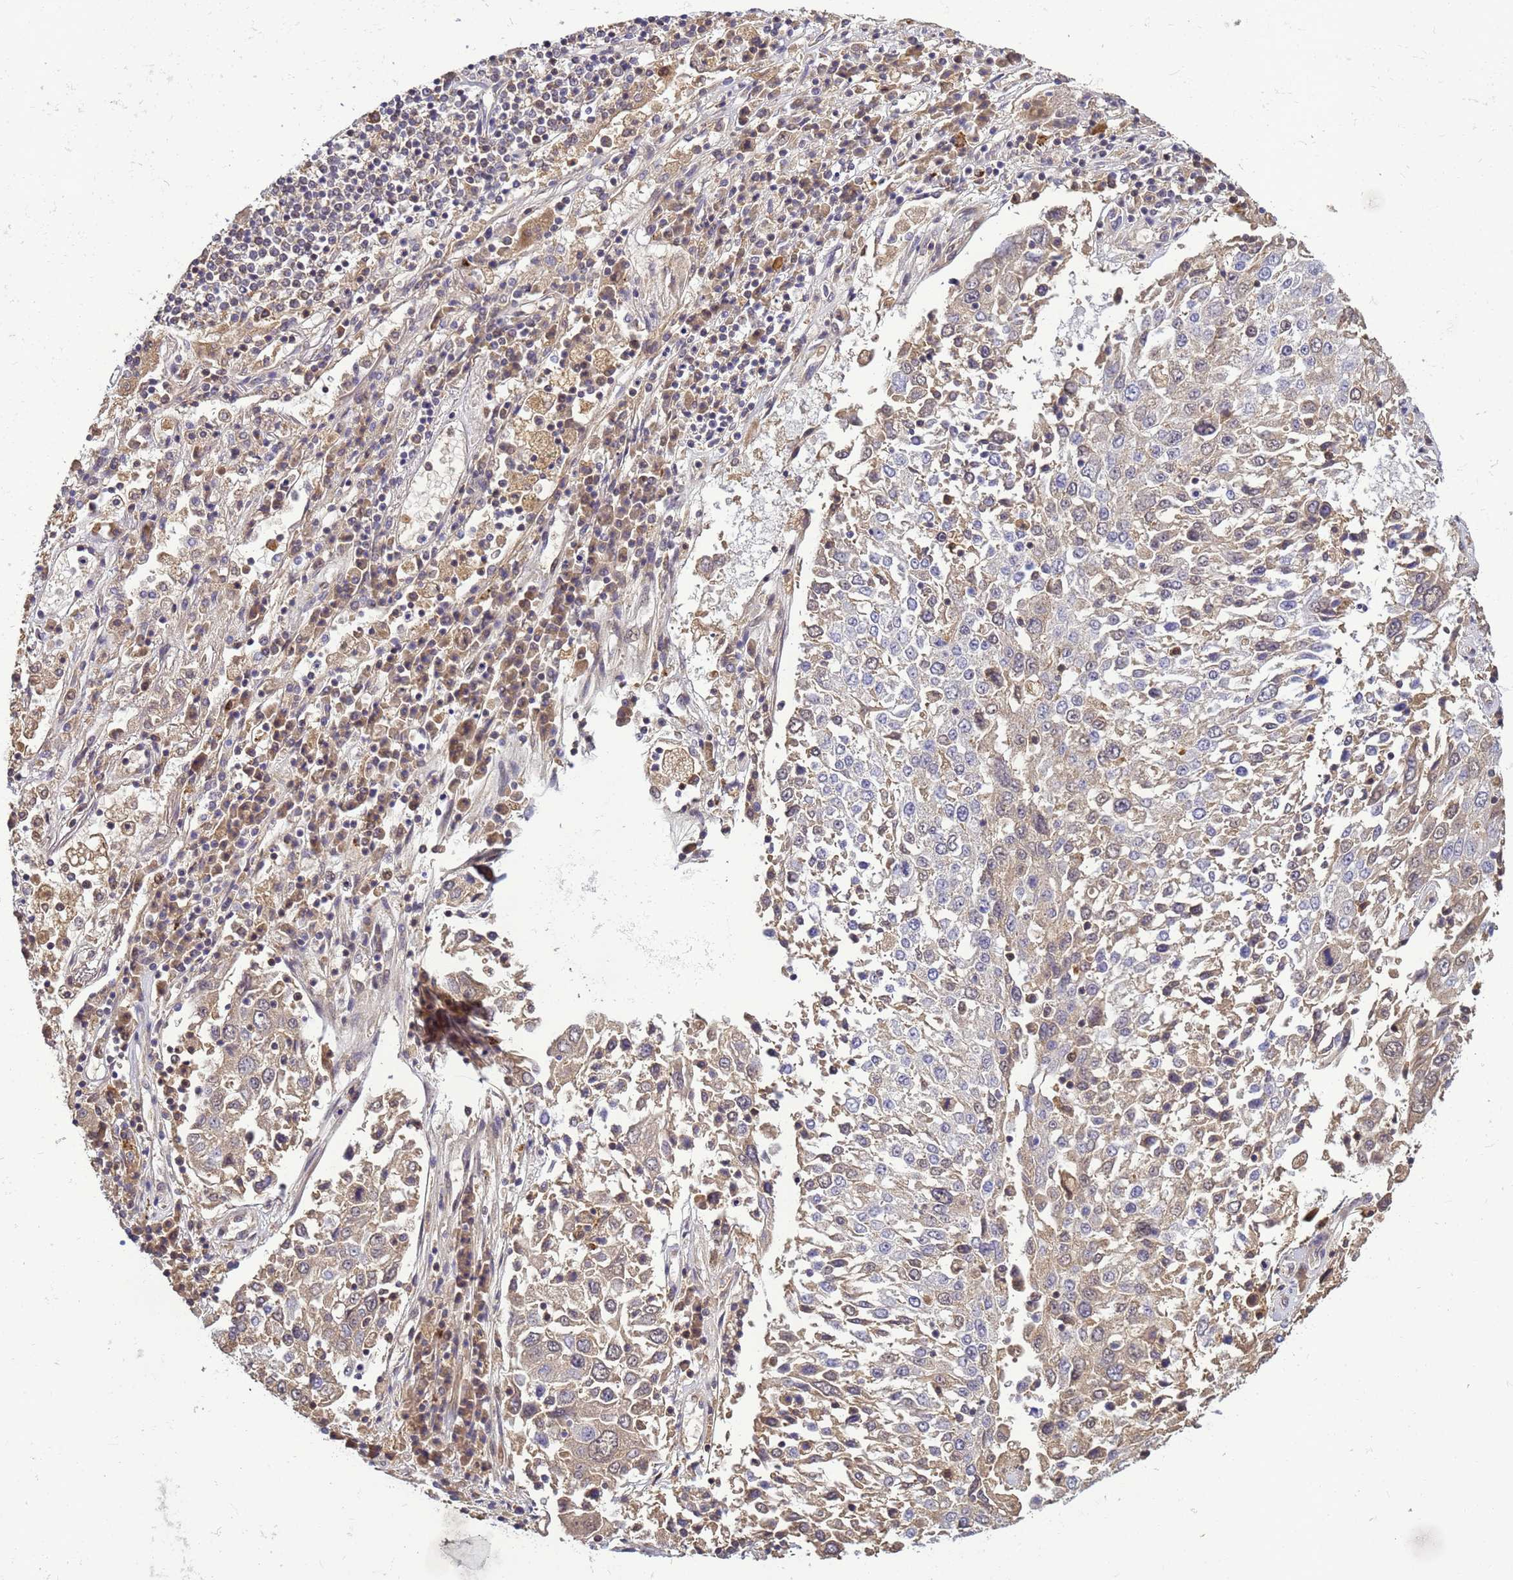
{"staining": {"intensity": "negative", "quantity": "none", "location": "none"}, "tissue": "lung cancer", "cell_type": "Tumor cells", "image_type": "cancer", "snomed": [{"axis": "morphology", "description": "Squamous cell carcinoma, NOS"}, {"axis": "topography", "description": "Lung"}], "caption": "Immunohistochemistry image of neoplastic tissue: lung squamous cell carcinoma stained with DAB displays no significant protein staining in tumor cells.", "gene": "TMEM74B", "patient": {"sex": "male", "age": 65}}